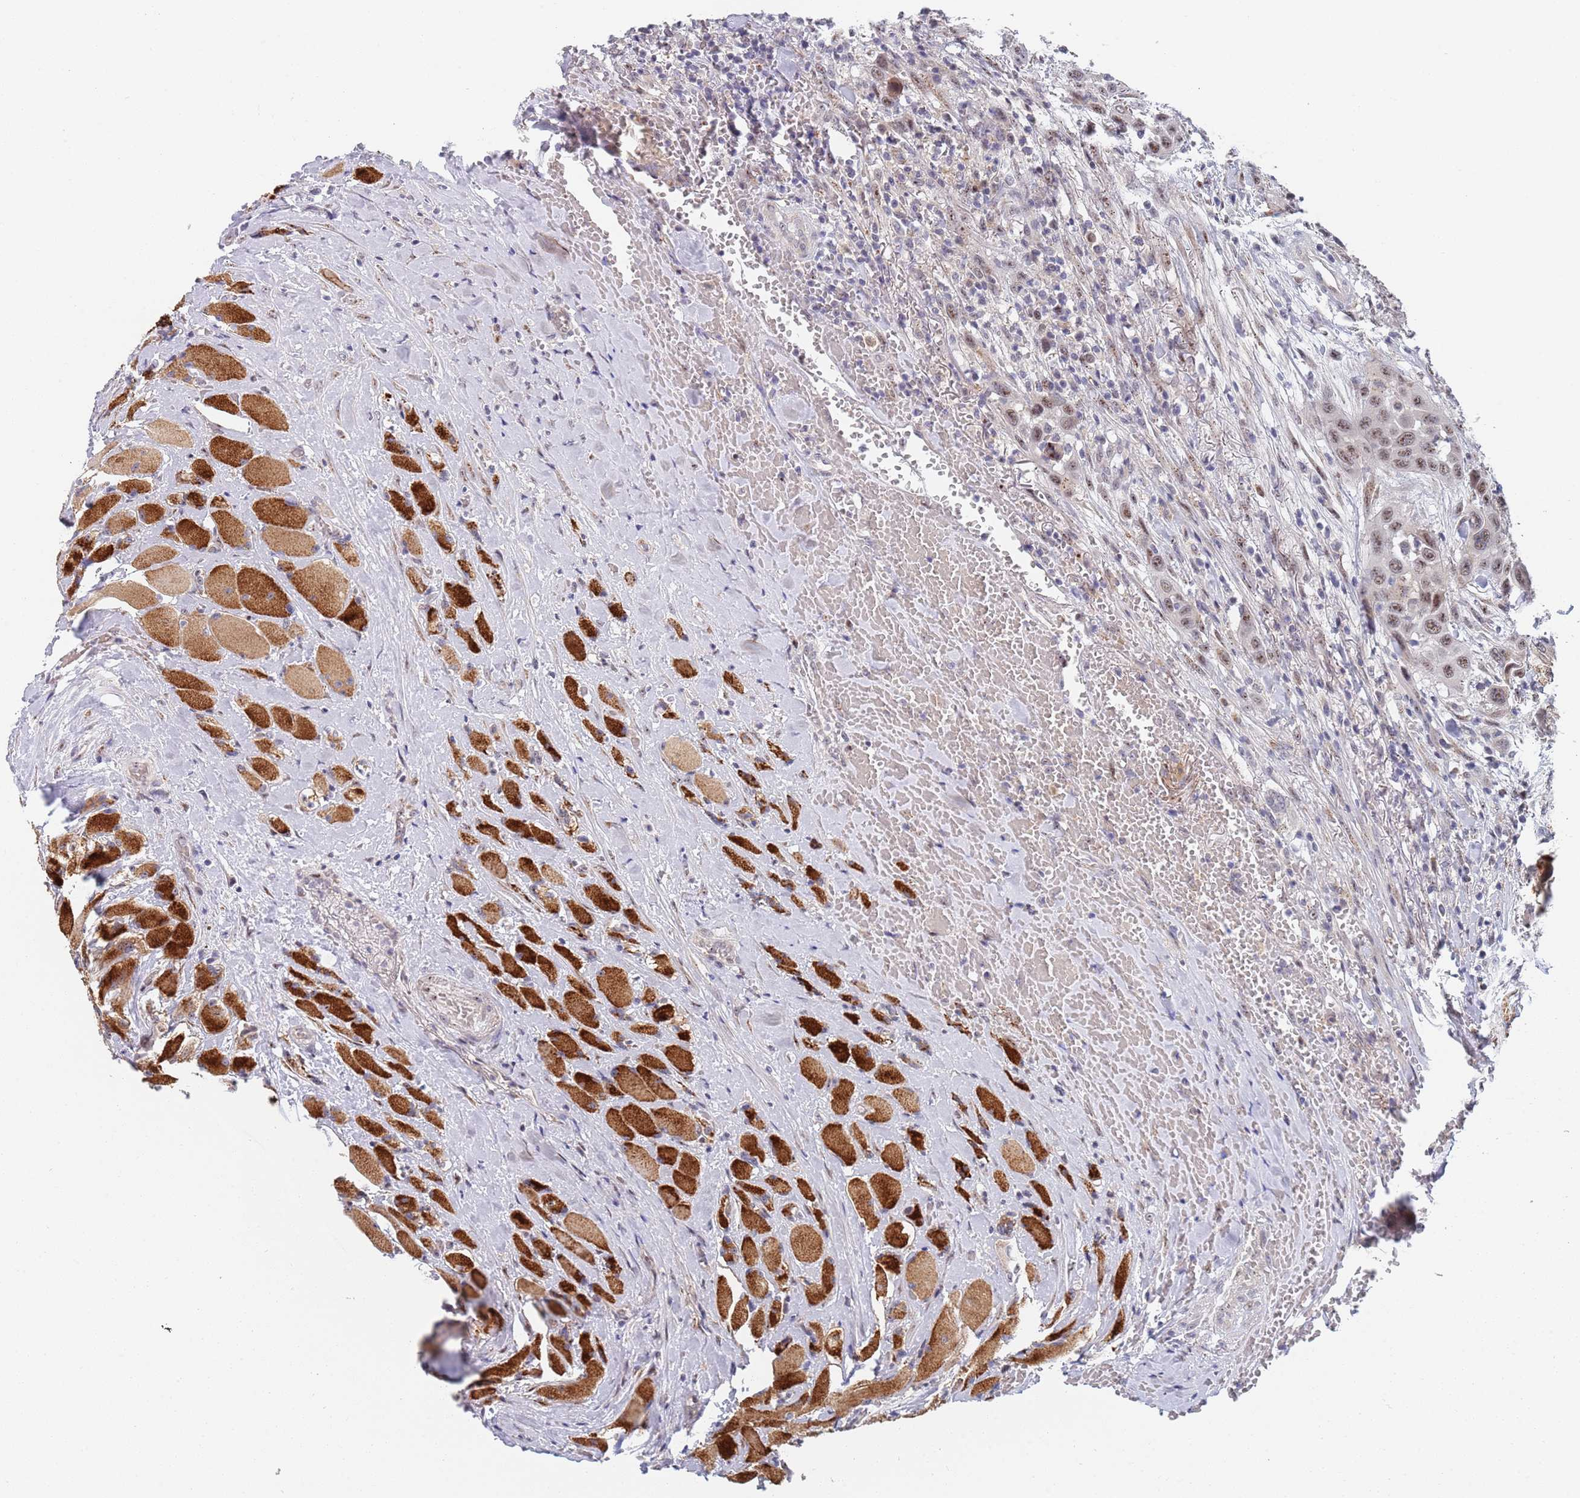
{"staining": {"intensity": "moderate", "quantity": ">75%", "location": "cytoplasmic/membranous,nuclear"}, "tissue": "head and neck cancer", "cell_type": "Tumor cells", "image_type": "cancer", "snomed": [{"axis": "morphology", "description": "Squamous cell carcinoma, NOS"}, {"axis": "topography", "description": "Head-Neck"}], "caption": "Protein analysis of head and neck cancer tissue displays moderate cytoplasmic/membranous and nuclear positivity in about >75% of tumor cells. The protein is stained brown, and the nuclei are stained in blue (DAB (3,3'-diaminobenzidine) IHC with brightfield microscopy, high magnification).", "gene": "PLCL2", "patient": {"sex": "male", "age": 81}}